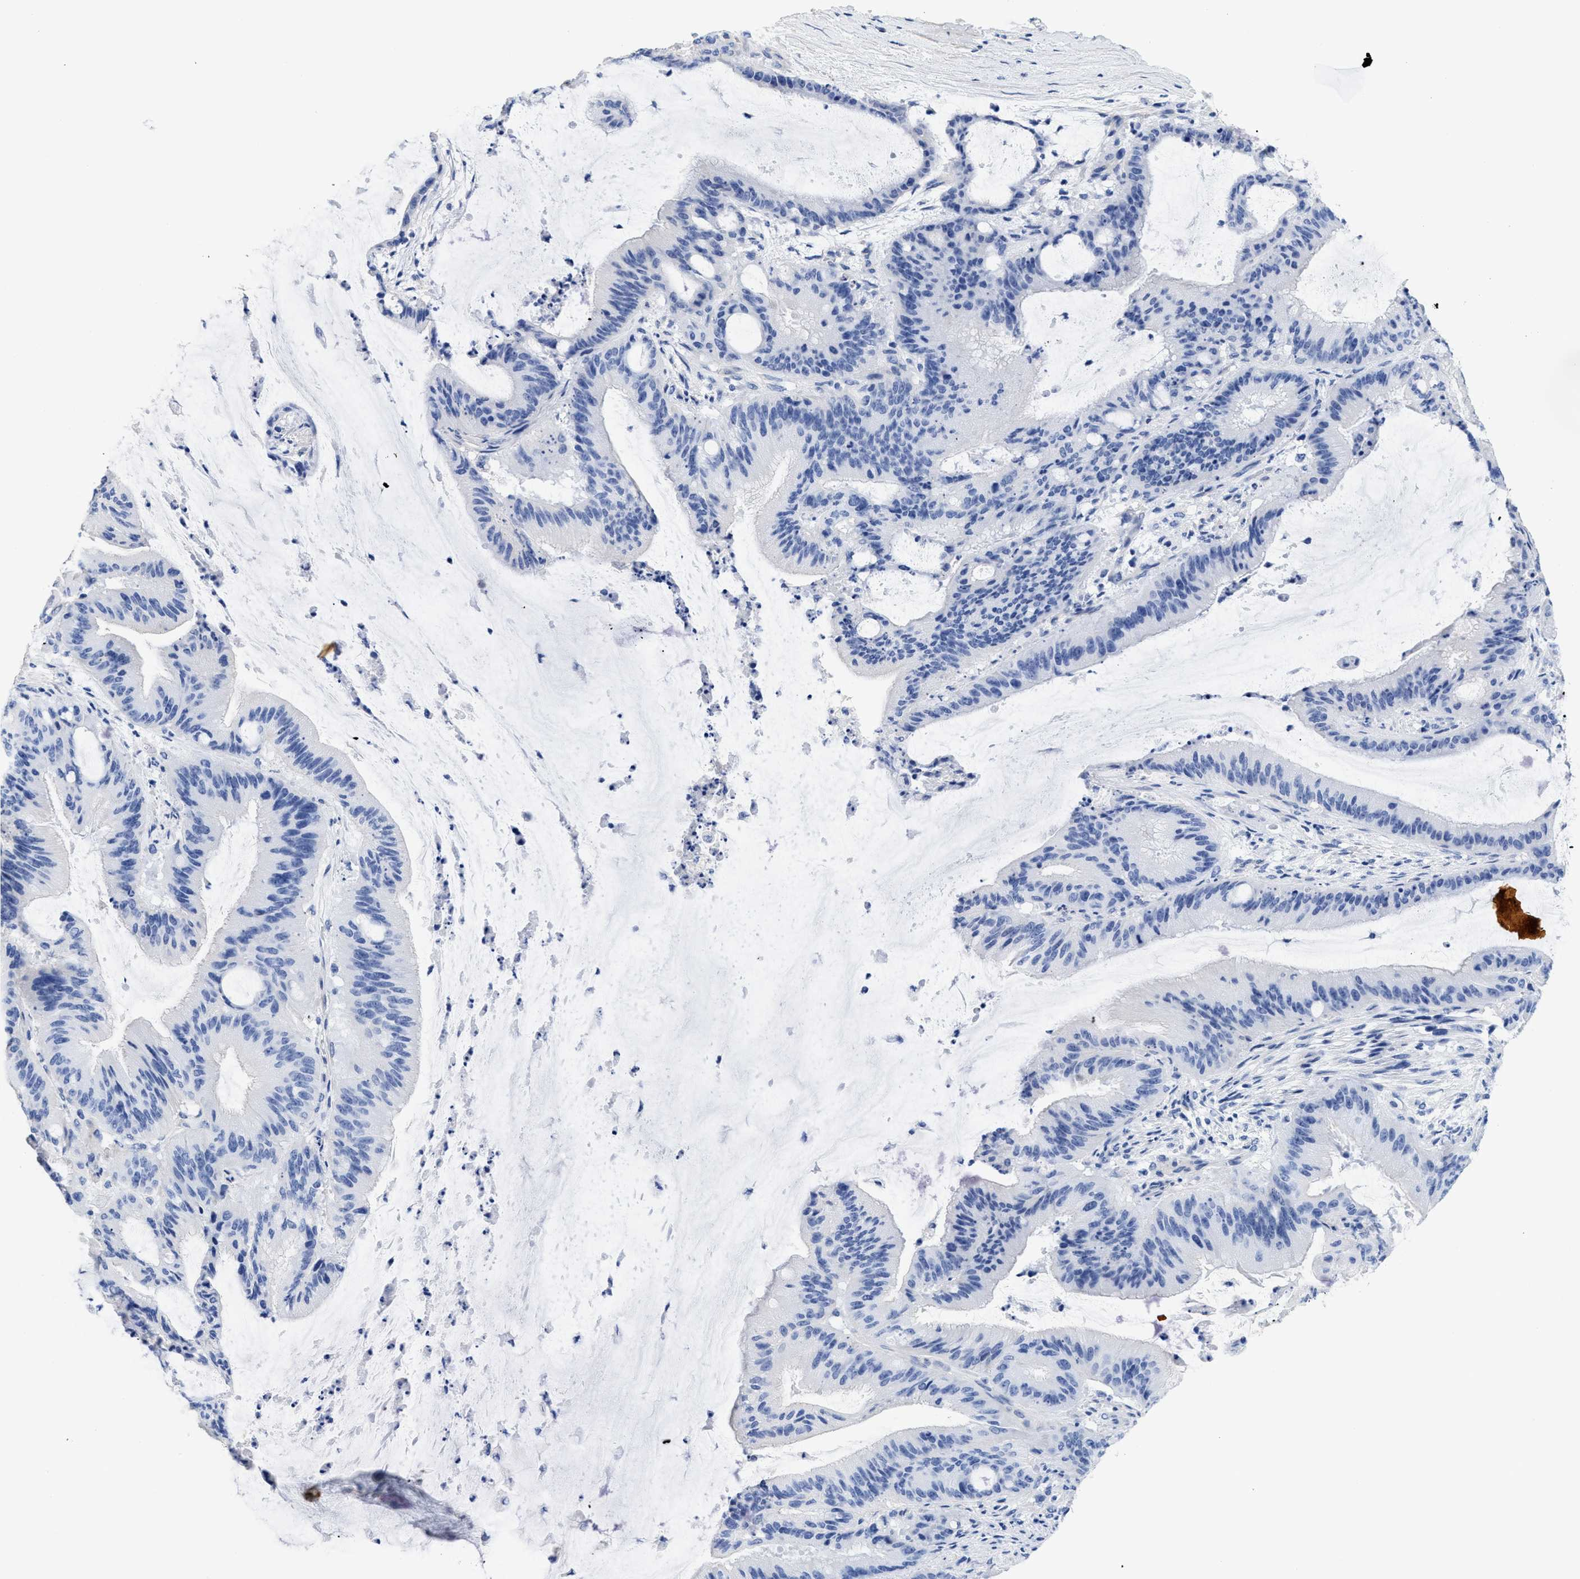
{"staining": {"intensity": "negative", "quantity": "none", "location": "none"}, "tissue": "liver cancer", "cell_type": "Tumor cells", "image_type": "cancer", "snomed": [{"axis": "morphology", "description": "Normal tissue, NOS"}, {"axis": "morphology", "description": "Cholangiocarcinoma"}, {"axis": "topography", "description": "Liver"}, {"axis": "topography", "description": "Peripheral nerve tissue"}], "caption": "High magnification brightfield microscopy of liver cancer stained with DAB (3,3'-diaminobenzidine) (brown) and counterstained with hematoxylin (blue): tumor cells show no significant positivity.", "gene": "DLC1", "patient": {"sex": "female", "age": 73}}